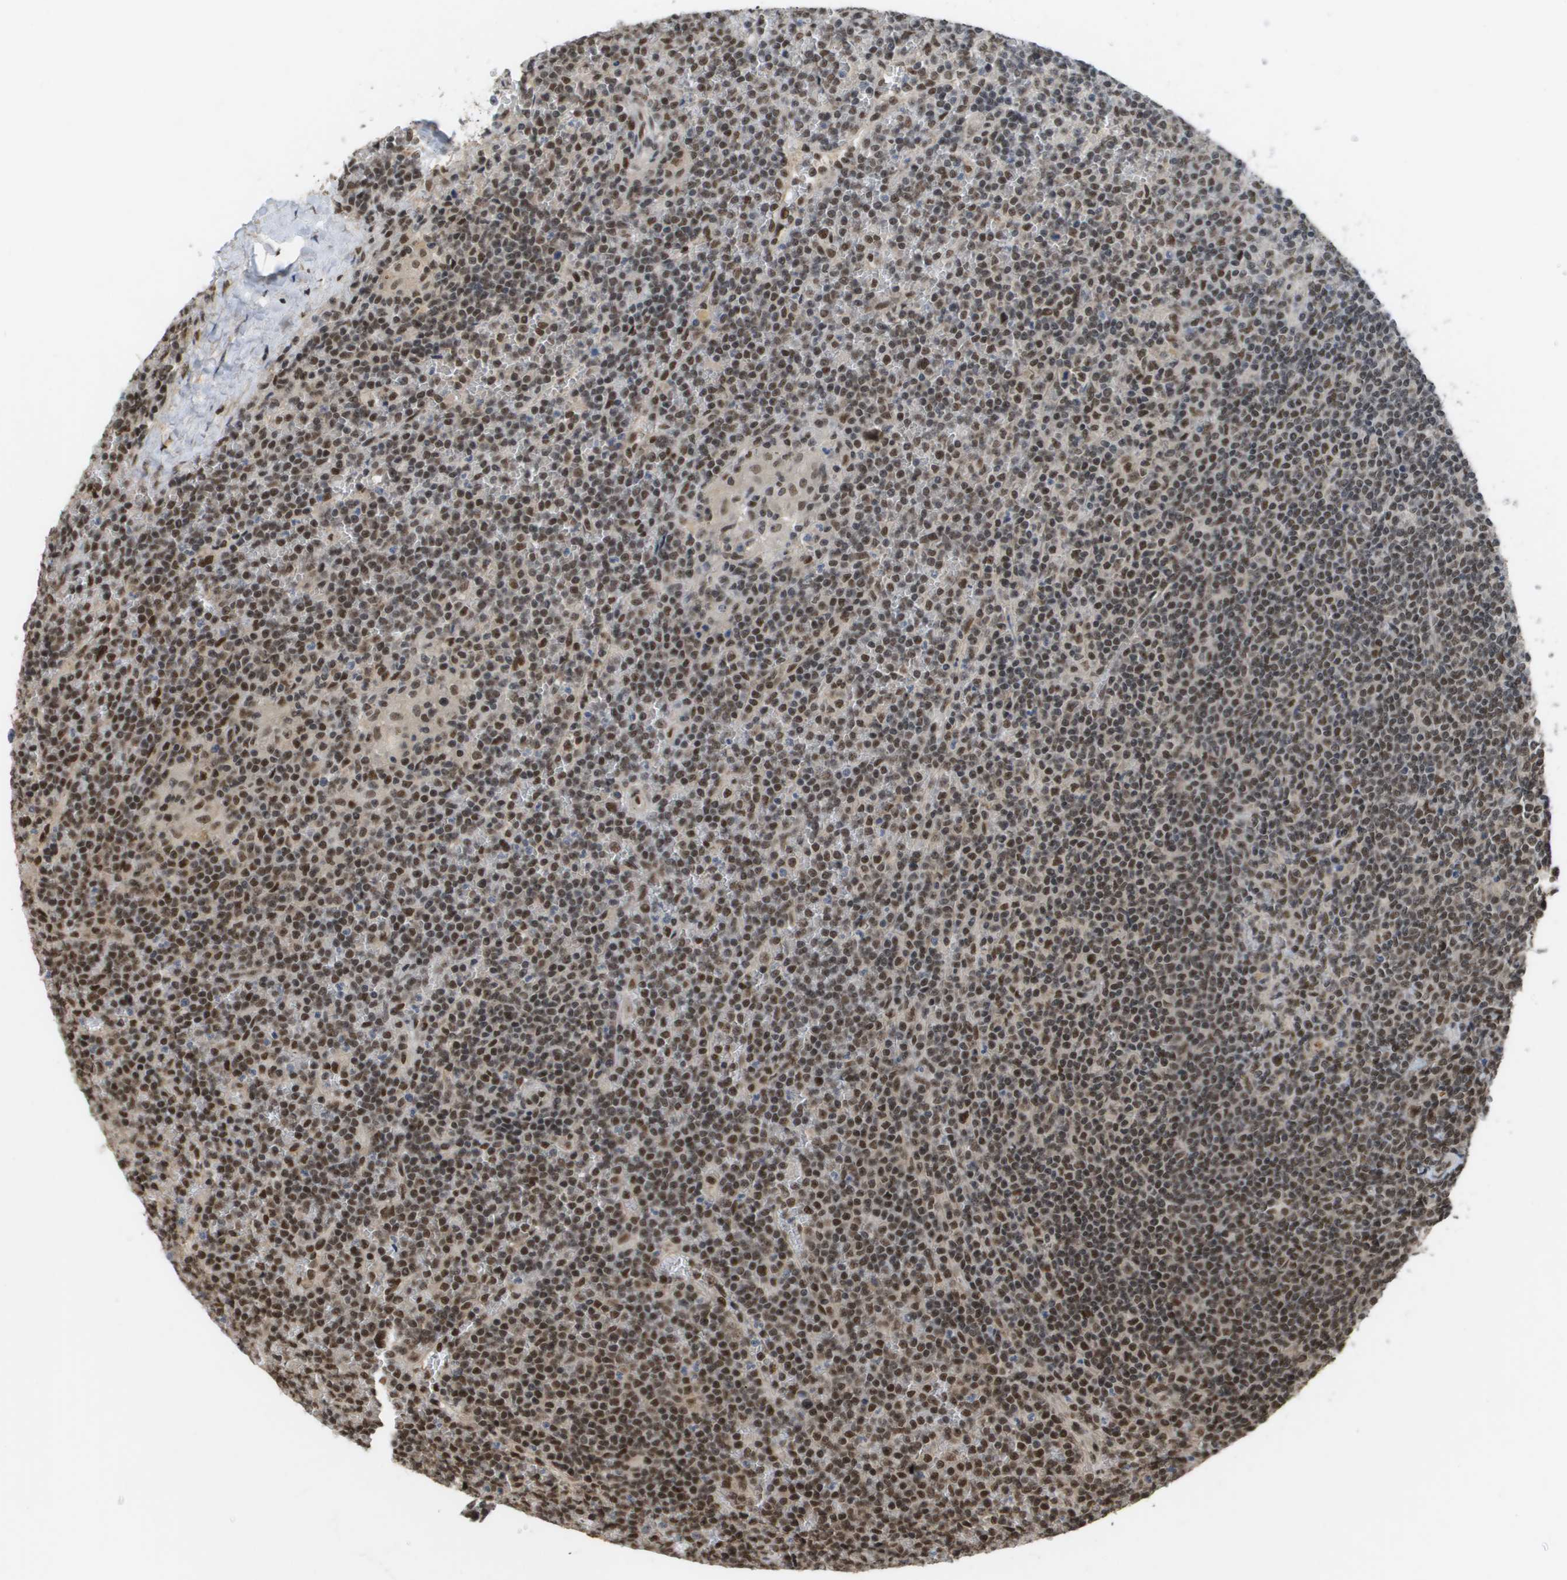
{"staining": {"intensity": "moderate", "quantity": ">75%", "location": "nuclear"}, "tissue": "lymphoma", "cell_type": "Tumor cells", "image_type": "cancer", "snomed": [{"axis": "morphology", "description": "Malignant lymphoma, non-Hodgkin's type, Low grade"}, {"axis": "topography", "description": "Spleen"}], "caption": "Protein staining of malignant lymphoma, non-Hodgkin's type (low-grade) tissue displays moderate nuclear staining in about >75% of tumor cells.", "gene": "CDT1", "patient": {"sex": "female", "age": 19}}